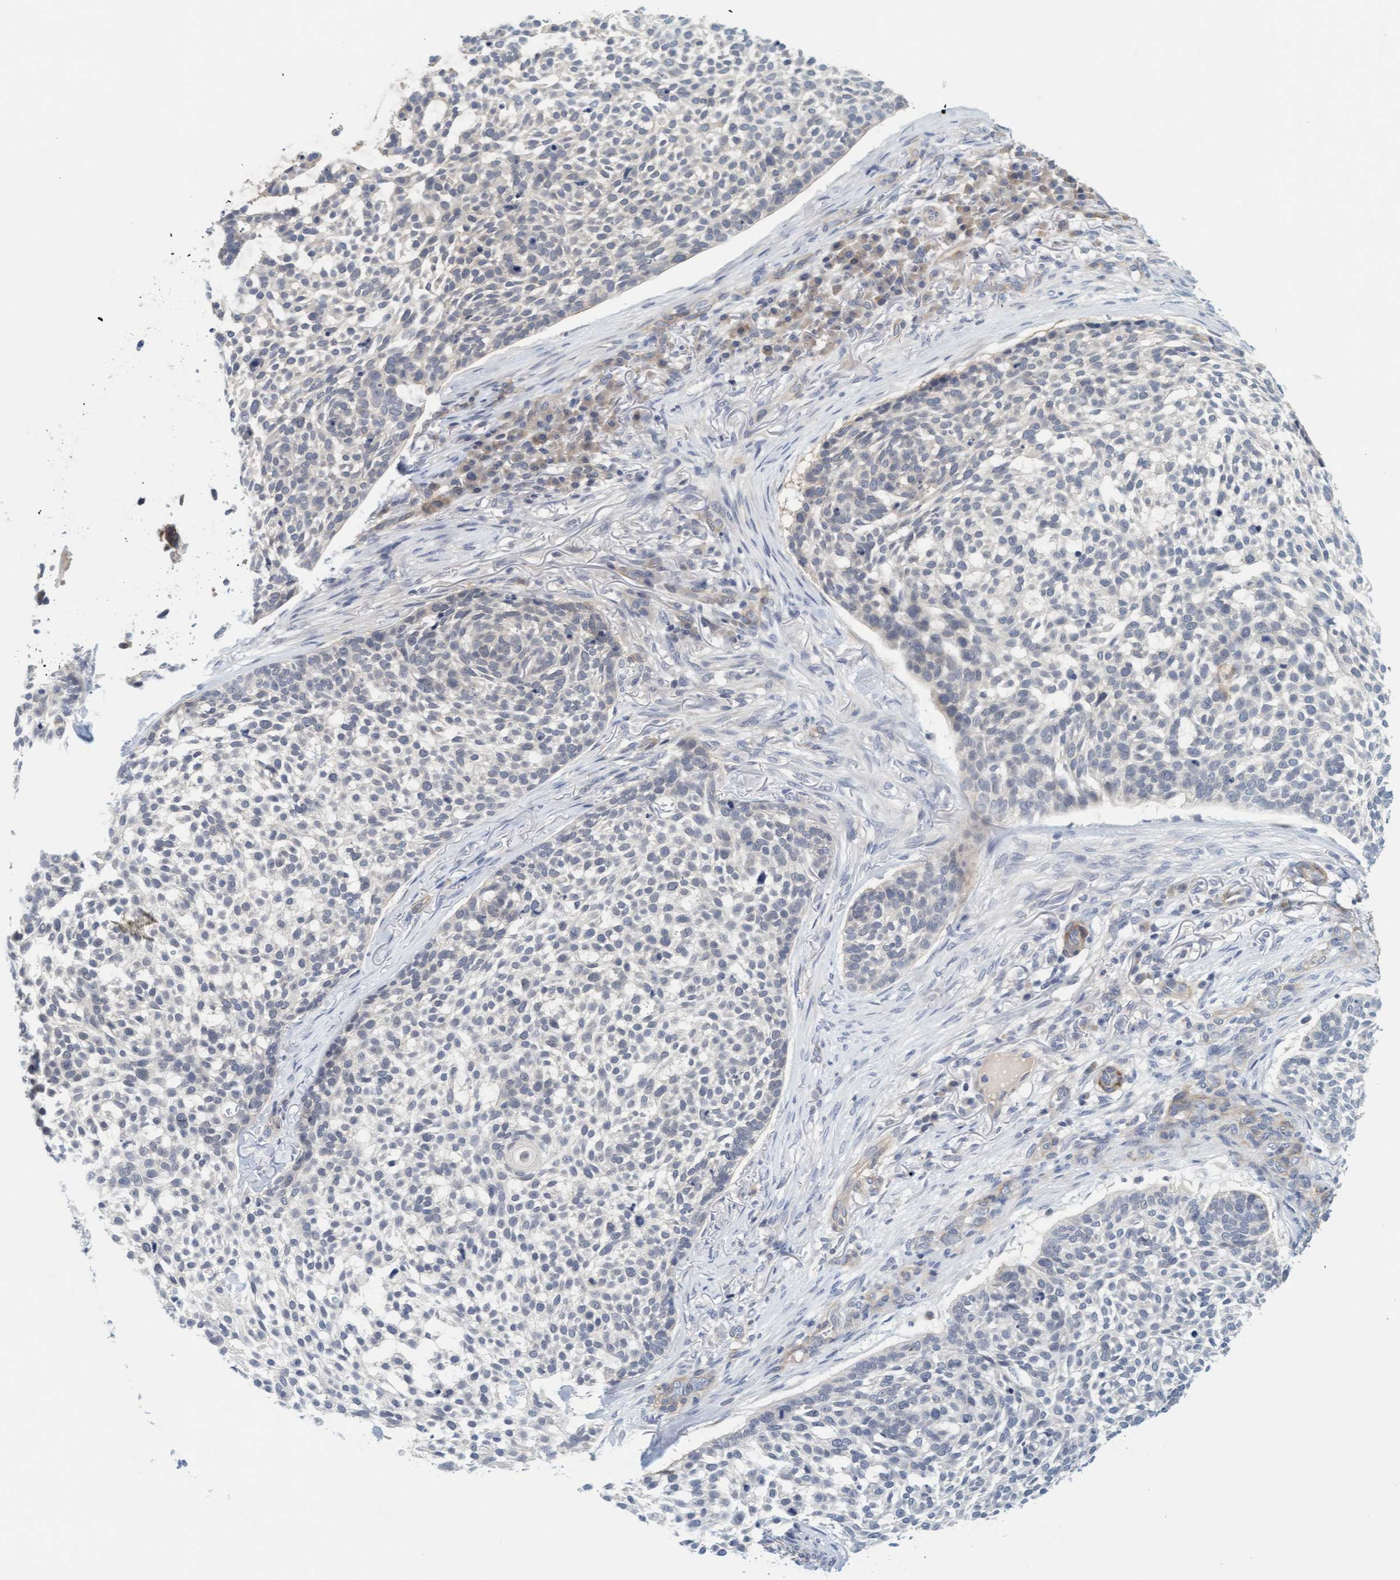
{"staining": {"intensity": "negative", "quantity": "none", "location": "none"}, "tissue": "skin cancer", "cell_type": "Tumor cells", "image_type": "cancer", "snomed": [{"axis": "morphology", "description": "Basal cell carcinoma"}, {"axis": "topography", "description": "Skin"}], "caption": "This histopathology image is of skin cancer stained with immunohistochemistry to label a protein in brown with the nuclei are counter-stained blue. There is no staining in tumor cells. (DAB (3,3'-diaminobenzidine) immunohistochemistry, high magnification).", "gene": "TSTD2", "patient": {"sex": "female", "age": 64}}